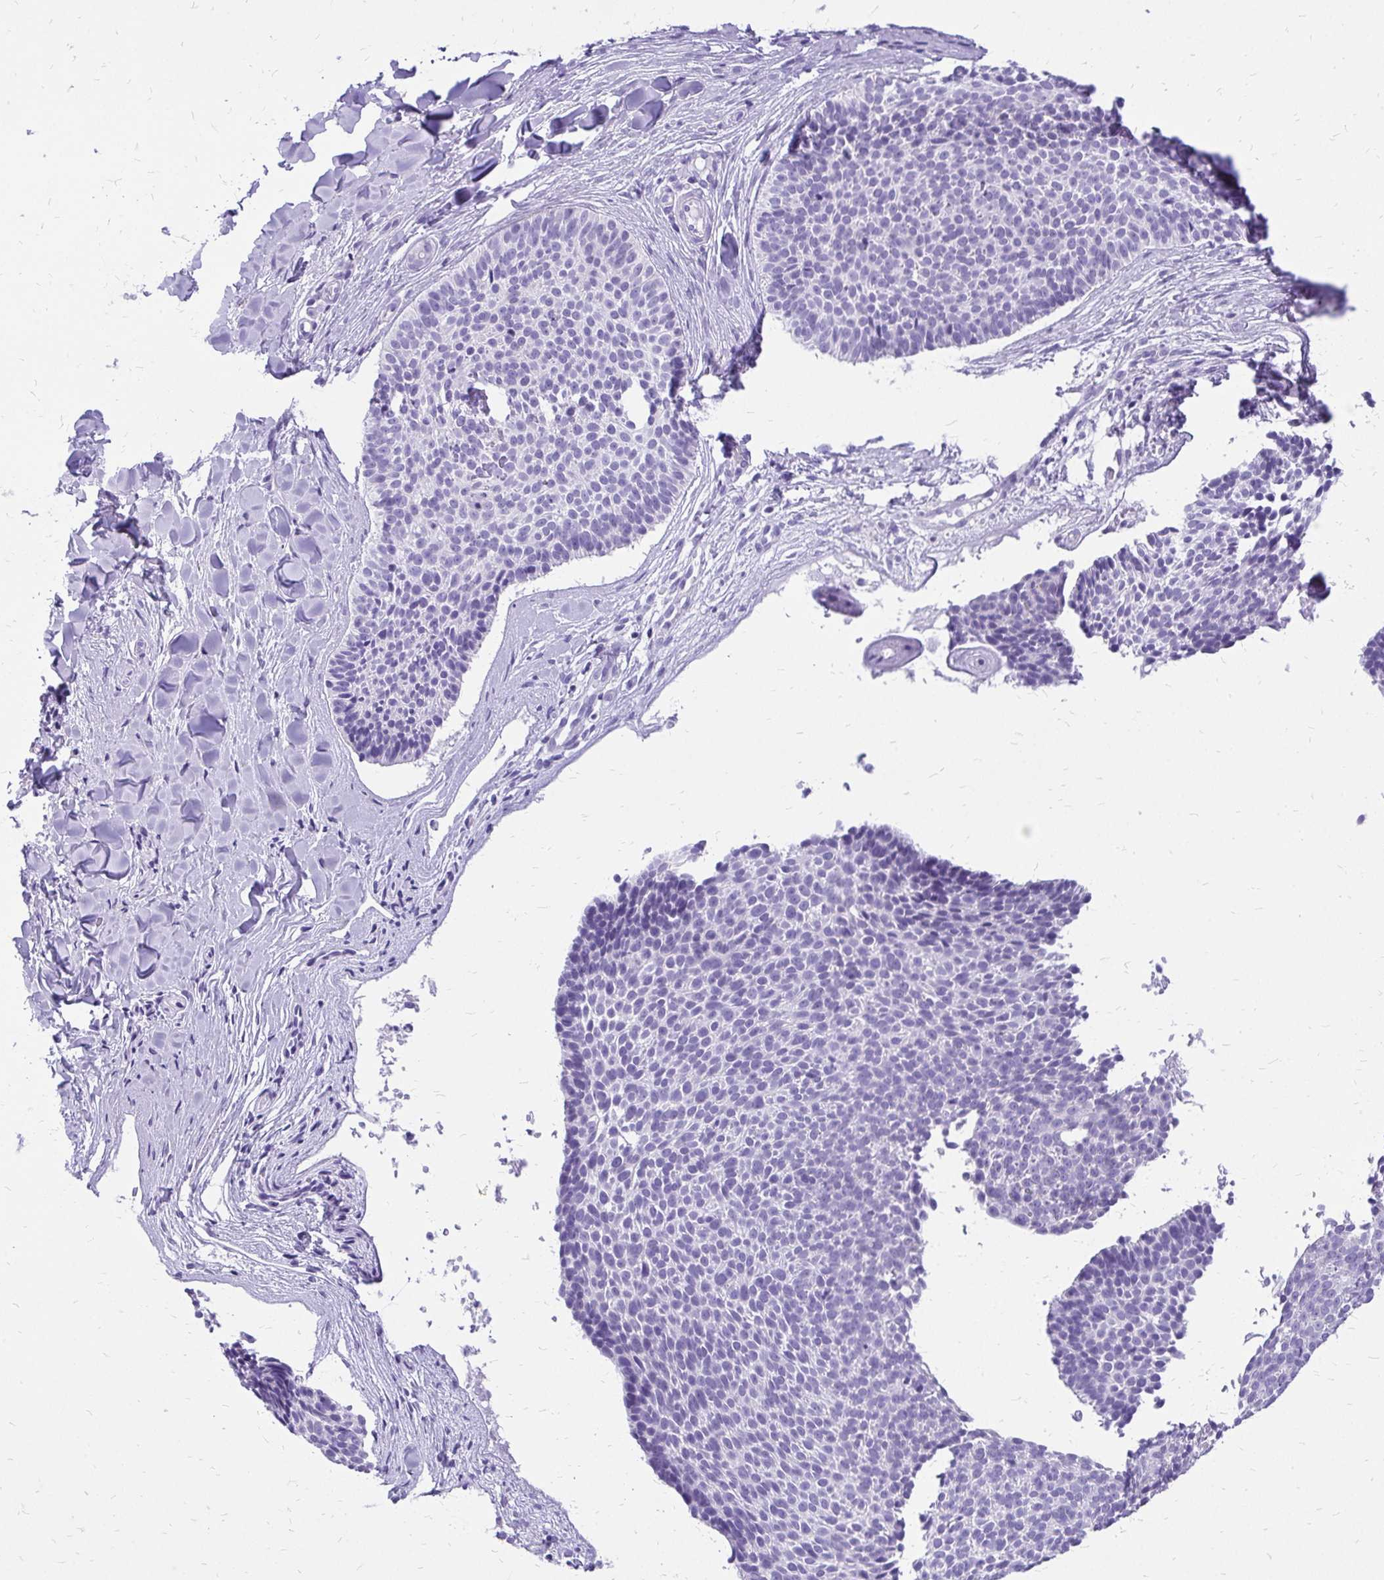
{"staining": {"intensity": "negative", "quantity": "none", "location": "none"}, "tissue": "skin cancer", "cell_type": "Tumor cells", "image_type": "cancer", "snomed": [{"axis": "morphology", "description": "Basal cell carcinoma"}, {"axis": "topography", "description": "Skin"}], "caption": "An image of skin basal cell carcinoma stained for a protein exhibits no brown staining in tumor cells.", "gene": "SLC32A1", "patient": {"sex": "male", "age": 82}}